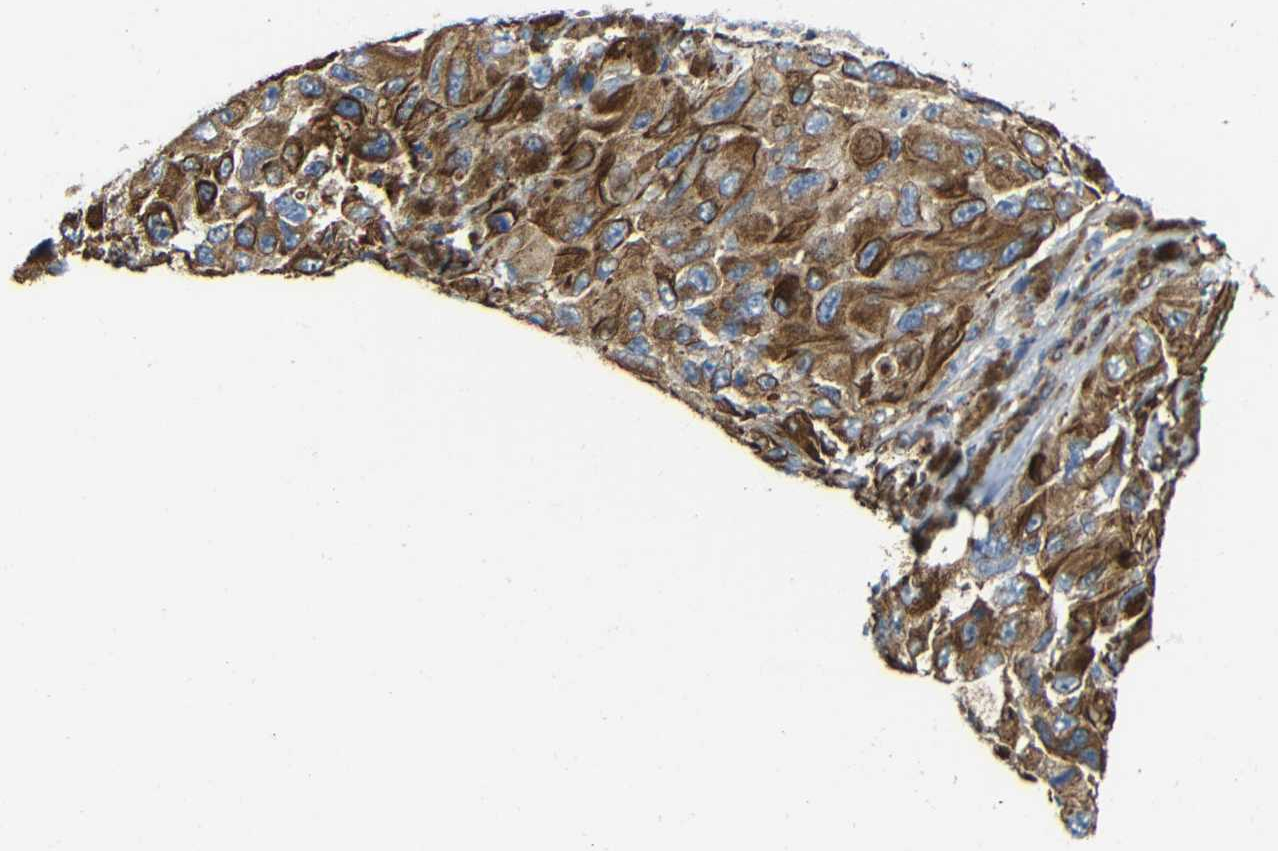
{"staining": {"intensity": "moderate", "quantity": ">75%", "location": "cytoplasmic/membranous"}, "tissue": "melanoma", "cell_type": "Tumor cells", "image_type": "cancer", "snomed": [{"axis": "morphology", "description": "Malignant melanoma, NOS"}, {"axis": "topography", "description": "Skin"}], "caption": "Human melanoma stained with a protein marker shows moderate staining in tumor cells.", "gene": "IGSF10", "patient": {"sex": "female", "age": 73}}